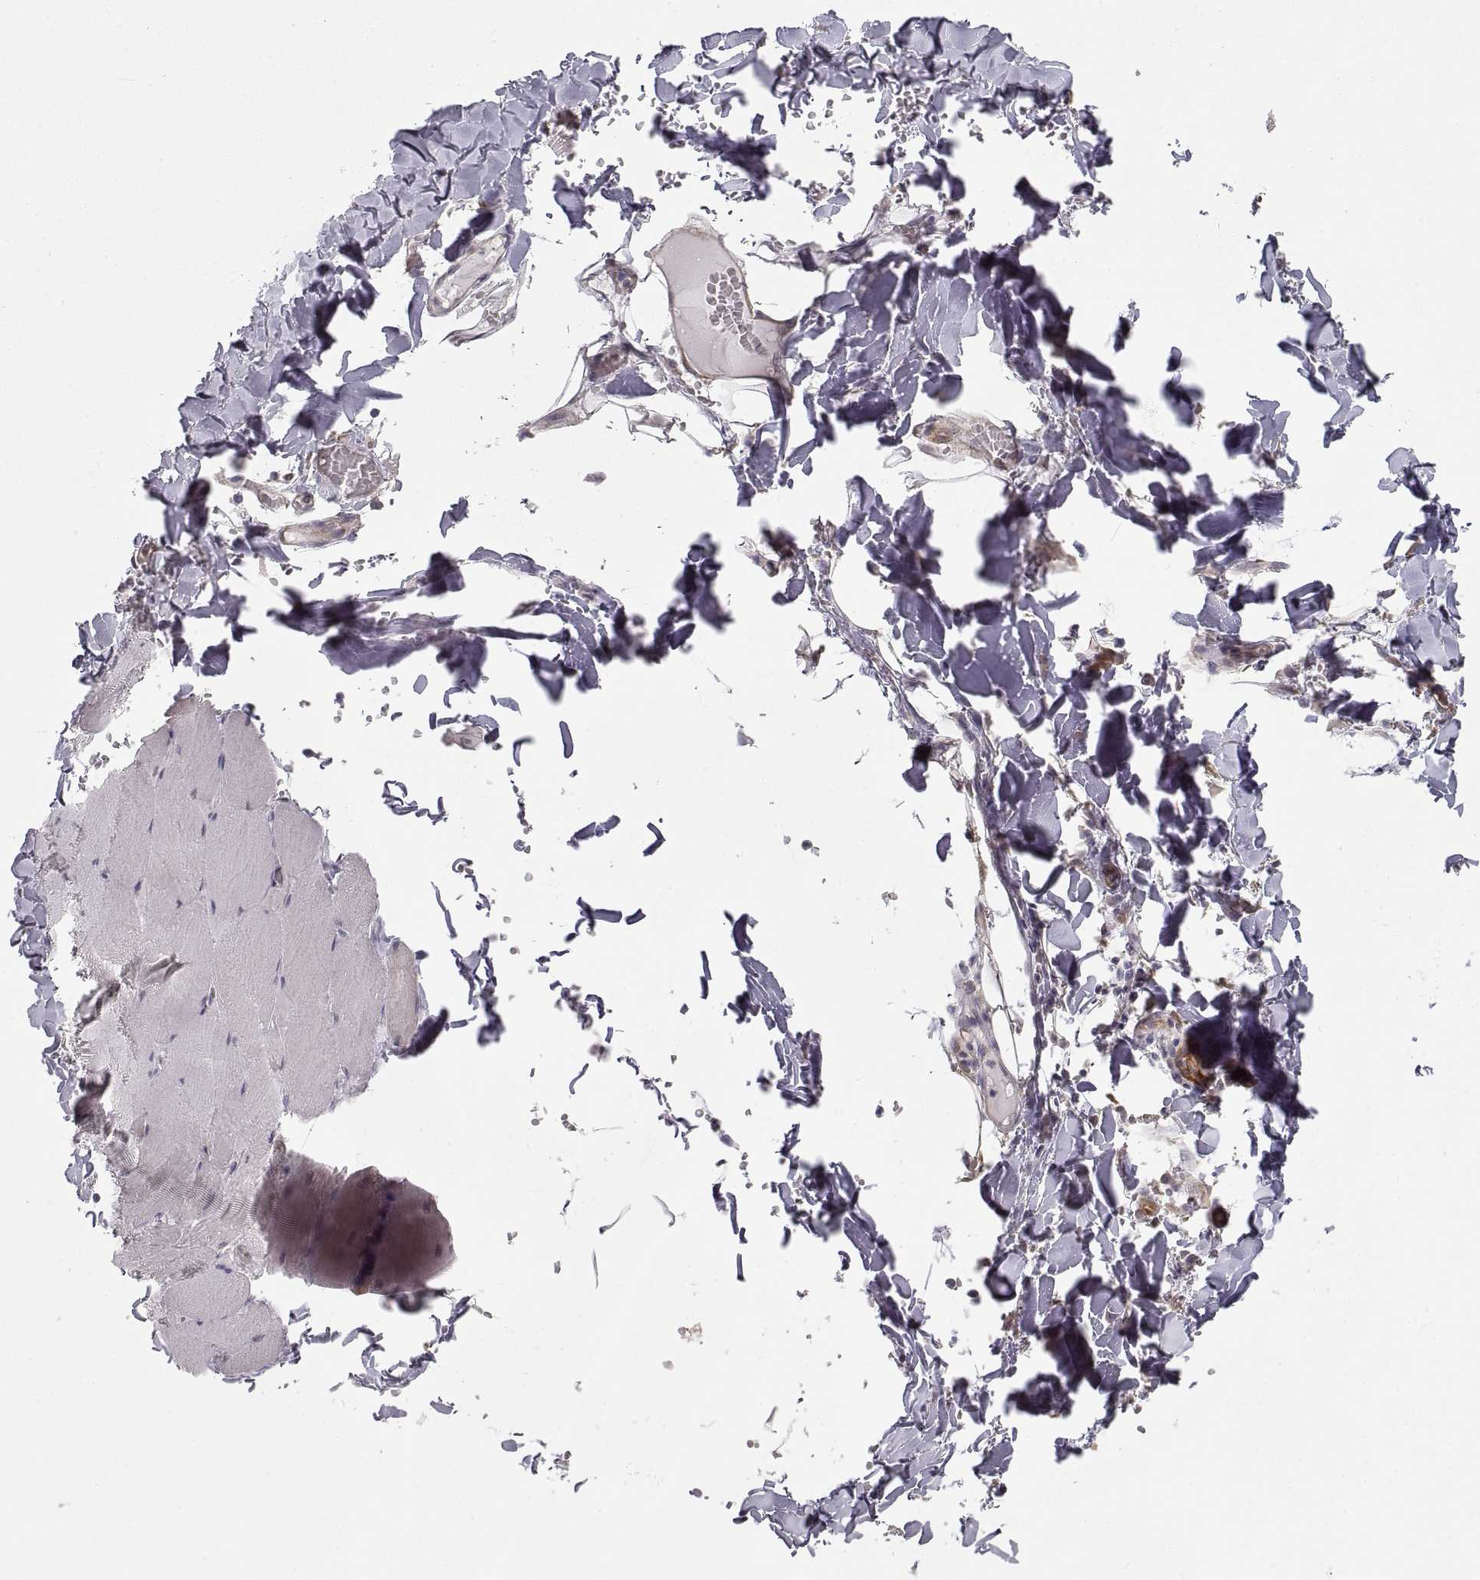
{"staining": {"intensity": "weak", "quantity": "<25%", "location": "cytoplasmic/membranous"}, "tissue": "skeletal muscle", "cell_type": "Myocytes", "image_type": "normal", "snomed": [{"axis": "morphology", "description": "Normal tissue, NOS"}, {"axis": "morphology", "description": "Malignant melanoma, Metastatic site"}, {"axis": "topography", "description": "Skeletal muscle"}], "caption": "This is an immunohistochemistry image of benign skeletal muscle. There is no staining in myocytes.", "gene": "HSP90AB1", "patient": {"sex": "male", "age": 50}}